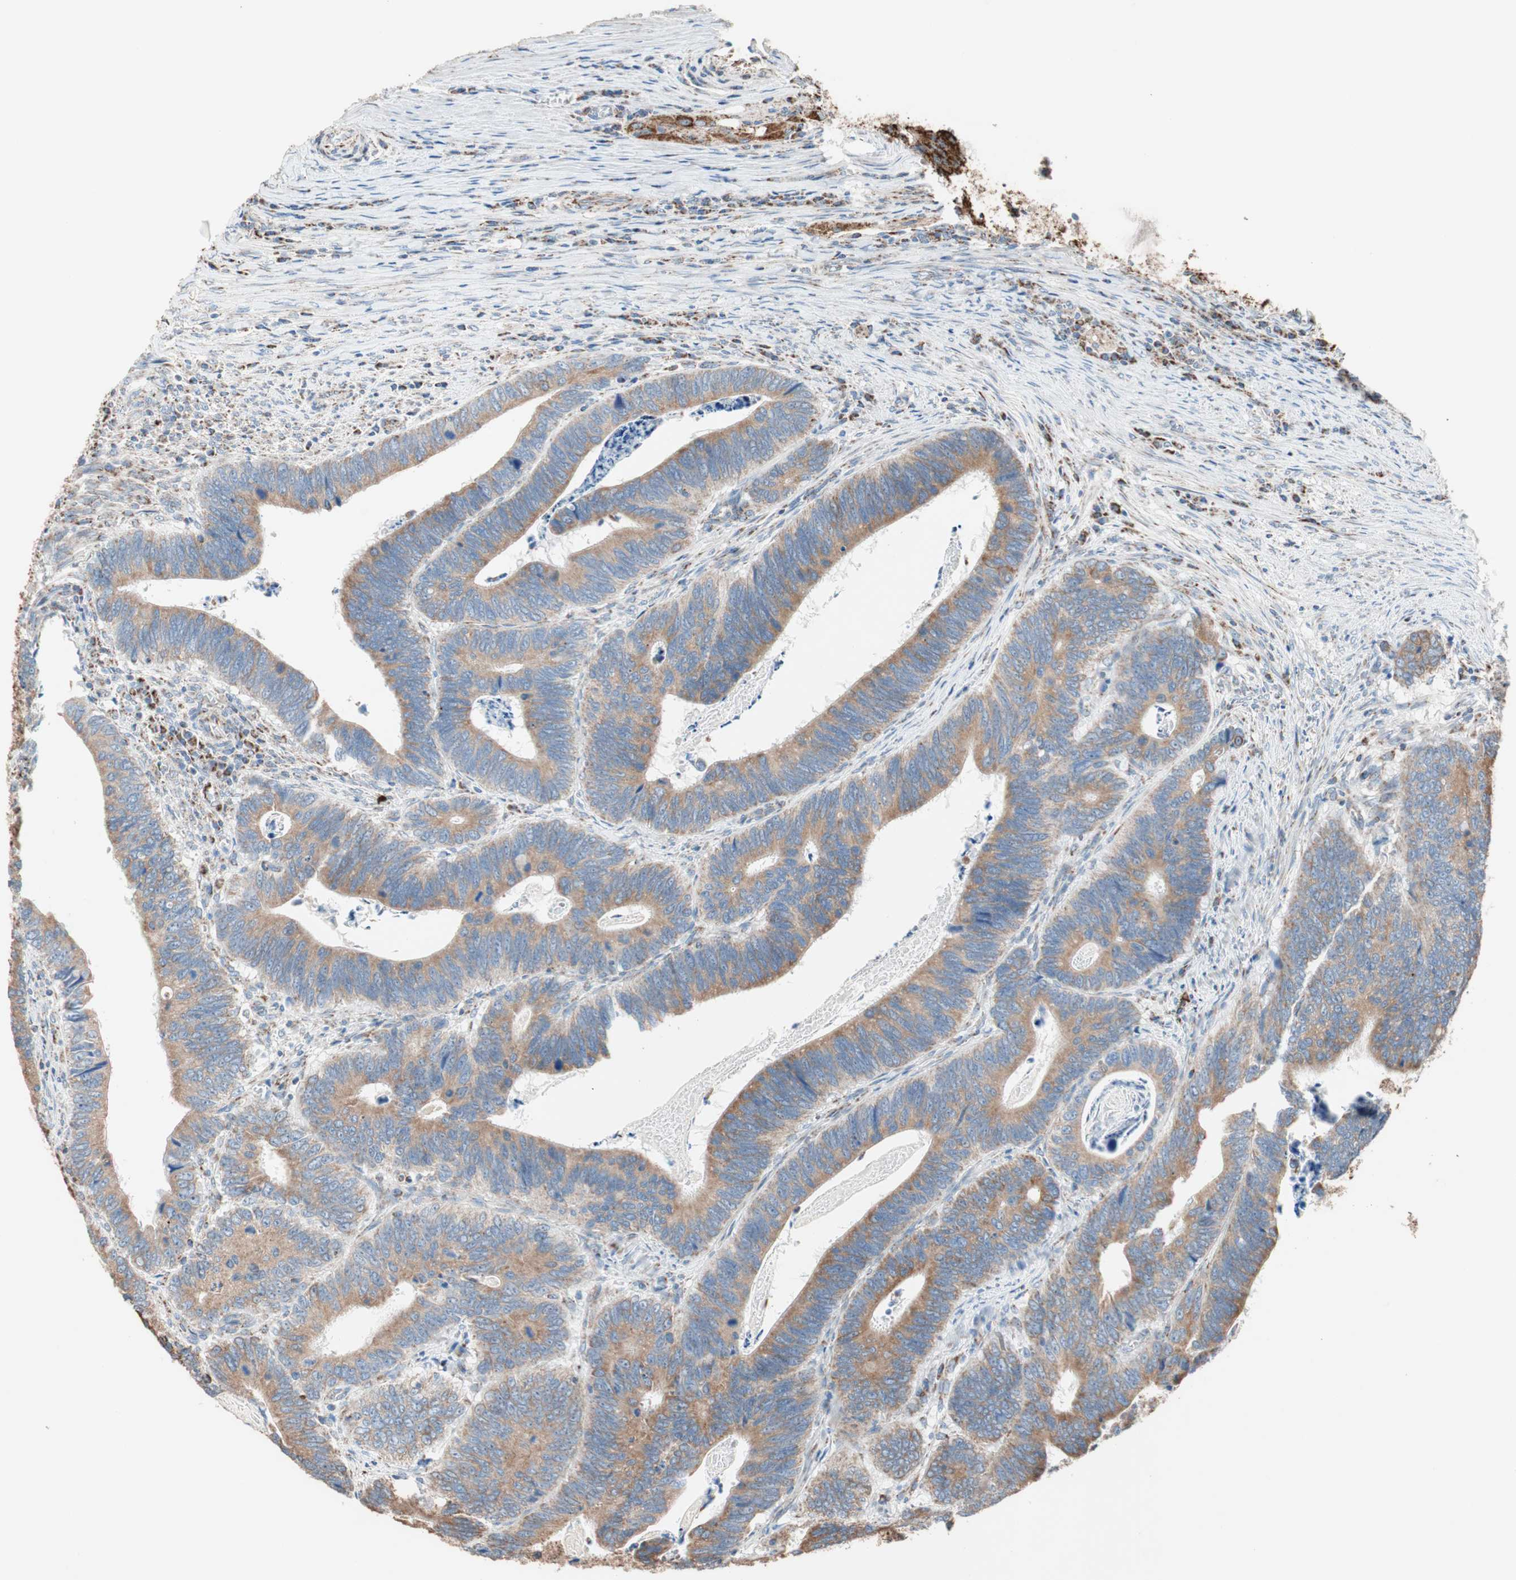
{"staining": {"intensity": "moderate", "quantity": ">75%", "location": "cytoplasmic/membranous"}, "tissue": "colorectal cancer", "cell_type": "Tumor cells", "image_type": "cancer", "snomed": [{"axis": "morphology", "description": "Adenocarcinoma, NOS"}, {"axis": "topography", "description": "Colon"}], "caption": "DAB immunohistochemical staining of human adenocarcinoma (colorectal) exhibits moderate cytoplasmic/membranous protein expression in about >75% of tumor cells.", "gene": "PCSK4", "patient": {"sex": "male", "age": 72}}